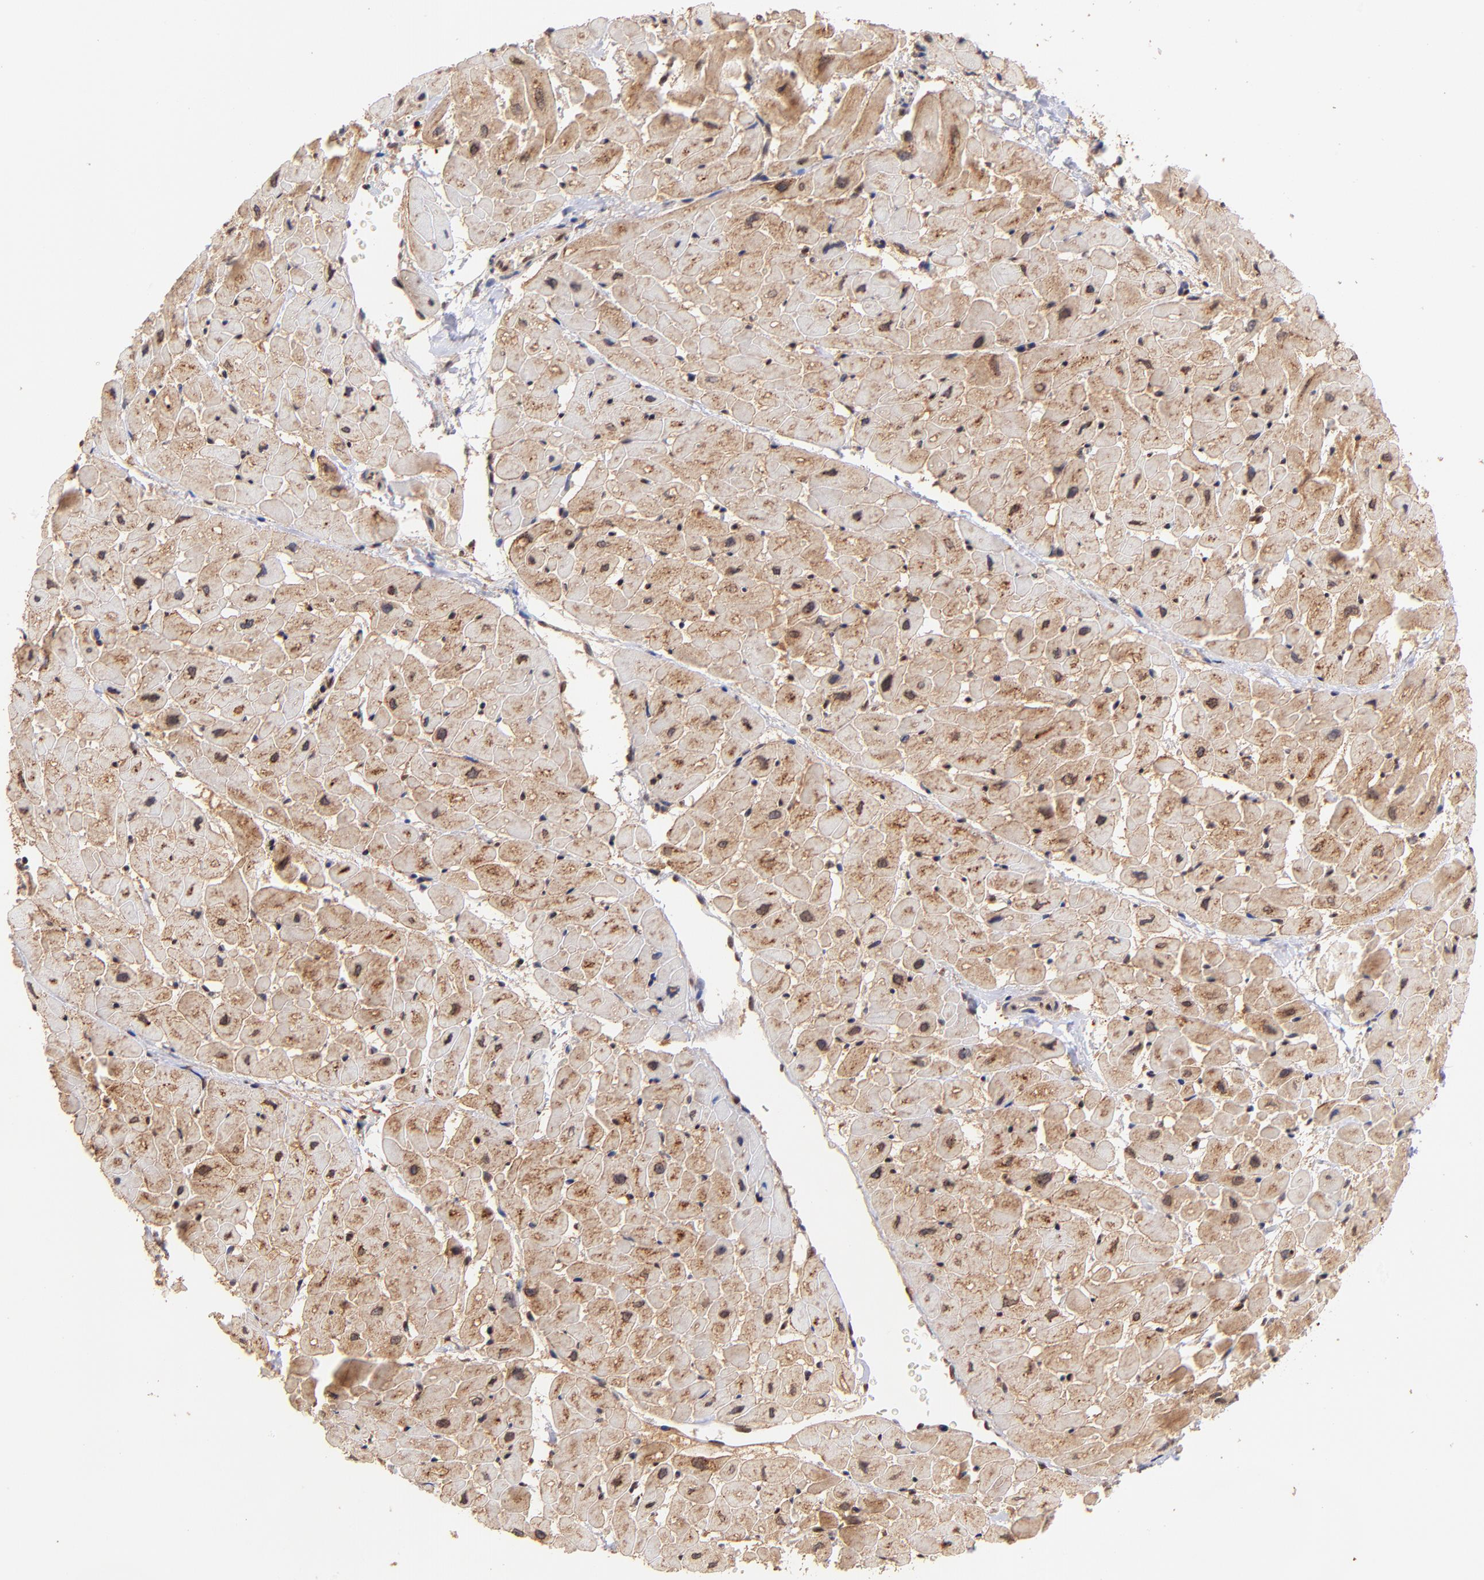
{"staining": {"intensity": "moderate", "quantity": ">75%", "location": "cytoplasmic/membranous"}, "tissue": "heart muscle", "cell_type": "Cardiomyocytes", "image_type": "normal", "snomed": [{"axis": "morphology", "description": "Normal tissue, NOS"}, {"axis": "topography", "description": "Heart"}], "caption": "Protein expression analysis of benign heart muscle shows moderate cytoplasmic/membranous positivity in about >75% of cardiomyocytes. (brown staining indicates protein expression, while blue staining denotes nuclei).", "gene": "WDR25", "patient": {"sex": "male", "age": 45}}